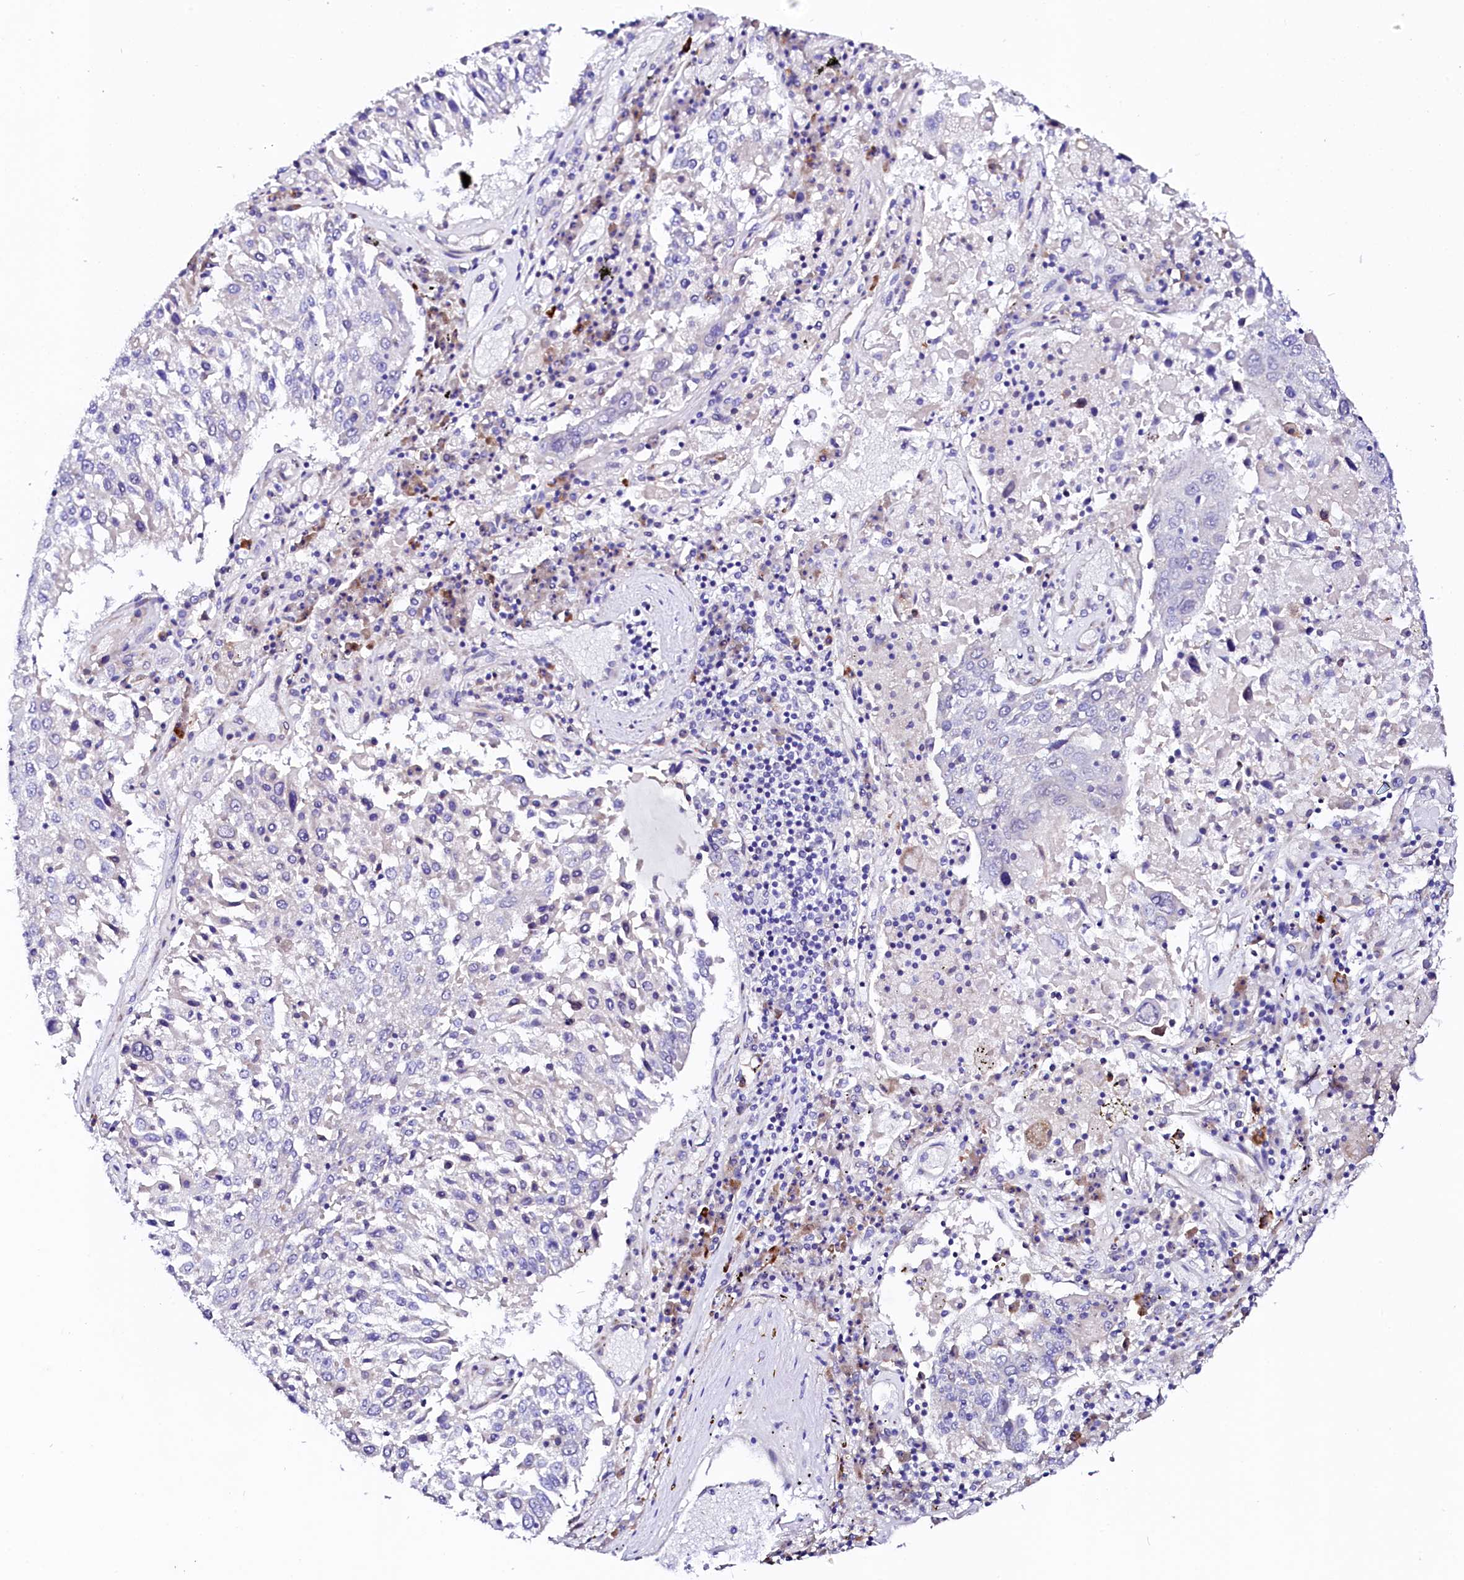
{"staining": {"intensity": "negative", "quantity": "none", "location": "none"}, "tissue": "lung cancer", "cell_type": "Tumor cells", "image_type": "cancer", "snomed": [{"axis": "morphology", "description": "Squamous cell carcinoma, NOS"}, {"axis": "topography", "description": "Lung"}], "caption": "DAB immunohistochemical staining of squamous cell carcinoma (lung) demonstrates no significant staining in tumor cells. Brightfield microscopy of IHC stained with DAB (3,3'-diaminobenzidine) (brown) and hematoxylin (blue), captured at high magnification.", "gene": "BTBD16", "patient": {"sex": "male", "age": 65}}